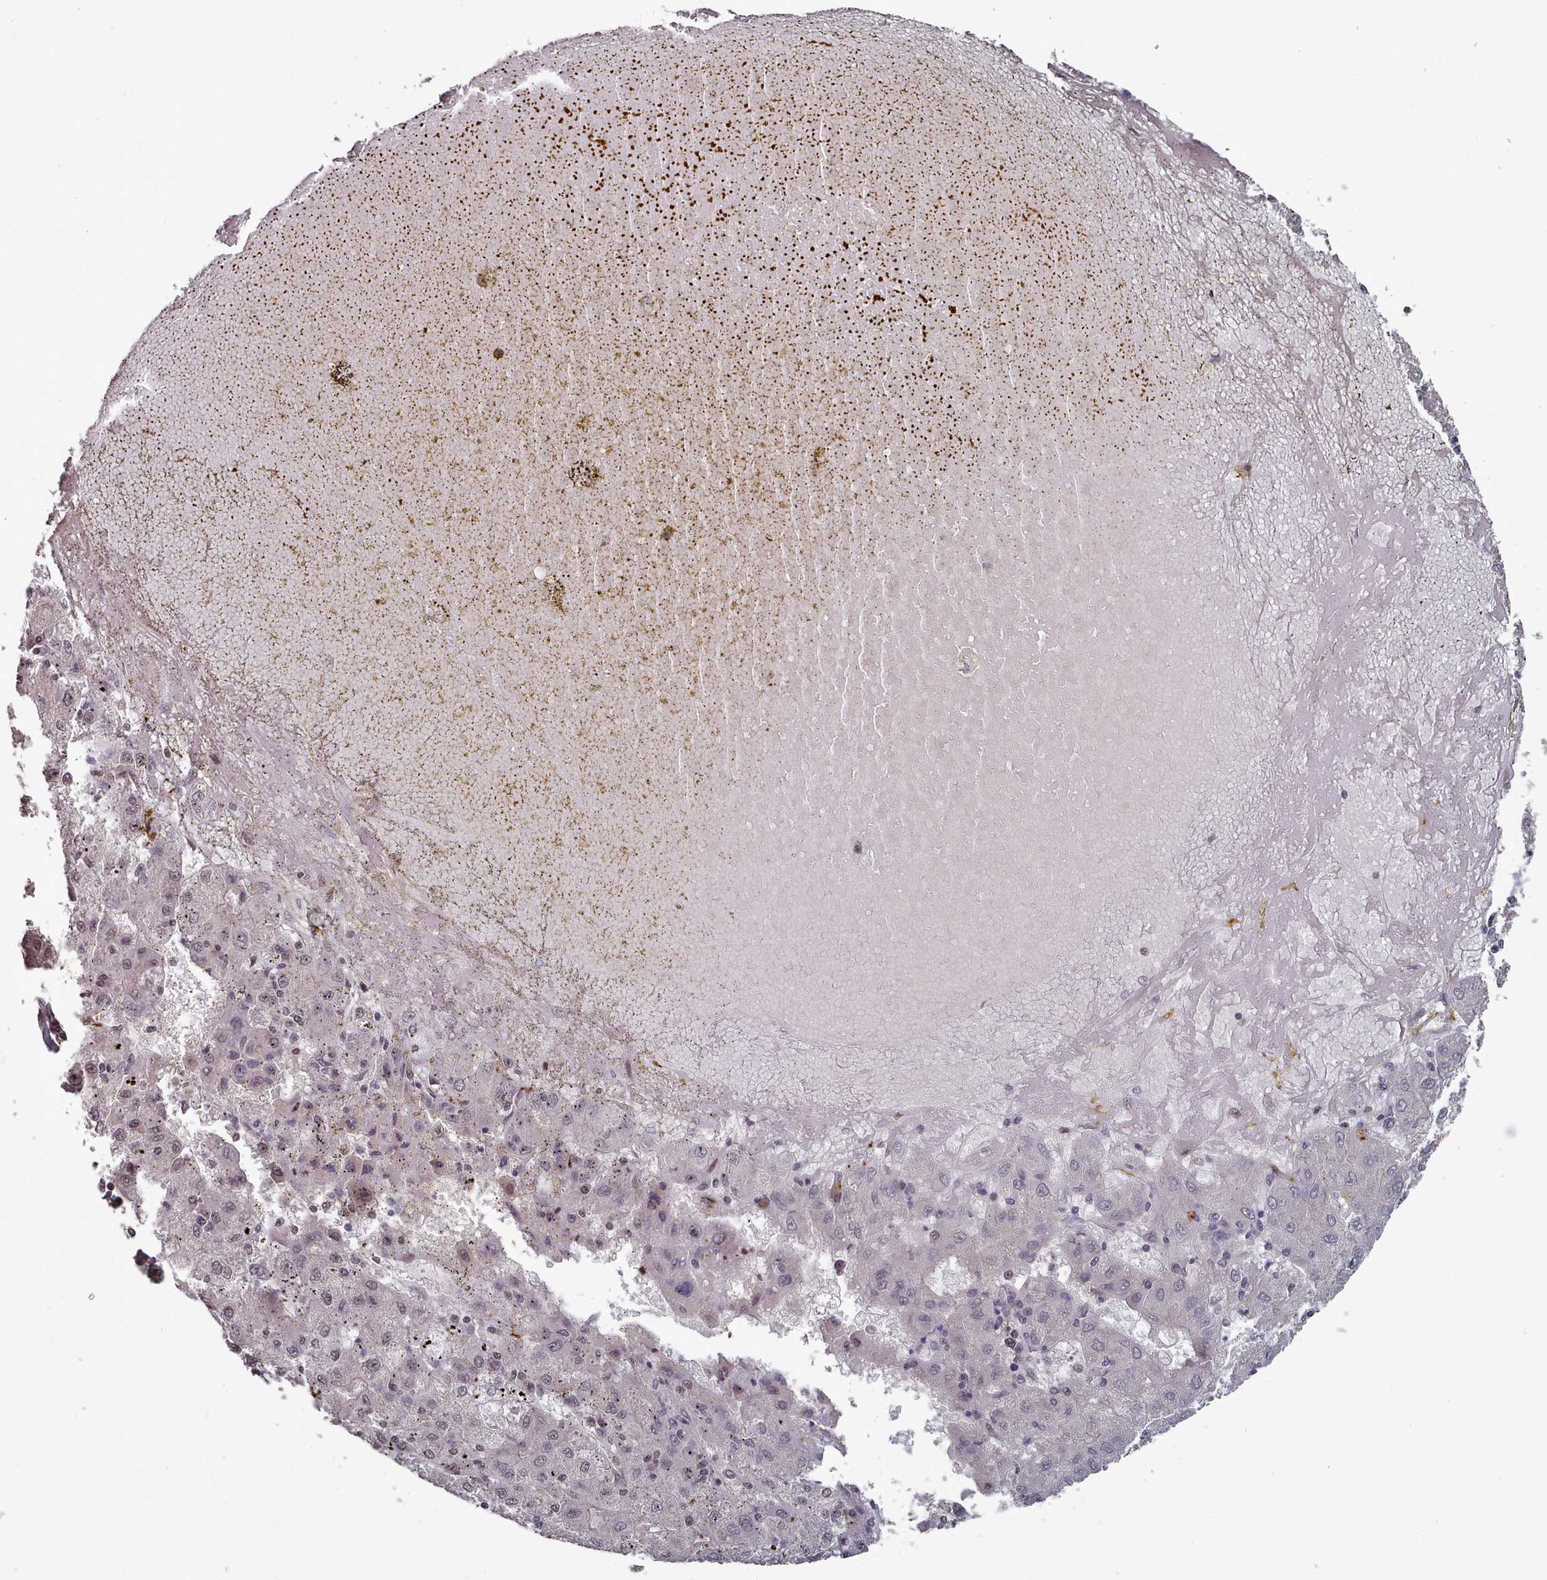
{"staining": {"intensity": "weak", "quantity": "<25%", "location": "nuclear"}, "tissue": "liver cancer", "cell_type": "Tumor cells", "image_type": "cancer", "snomed": [{"axis": "morphology", "description": "Carcinoma, Hepatocellular, NOS"}, {"axis": "topography", "description": "Liver"}], "caption": "Liver hepatocellular carcinoma was stained to show a protein in brown. There is no significant staining in tumor cells.", "gene": "PNRC2", "patient": {"sex": "male", "age": 72}}